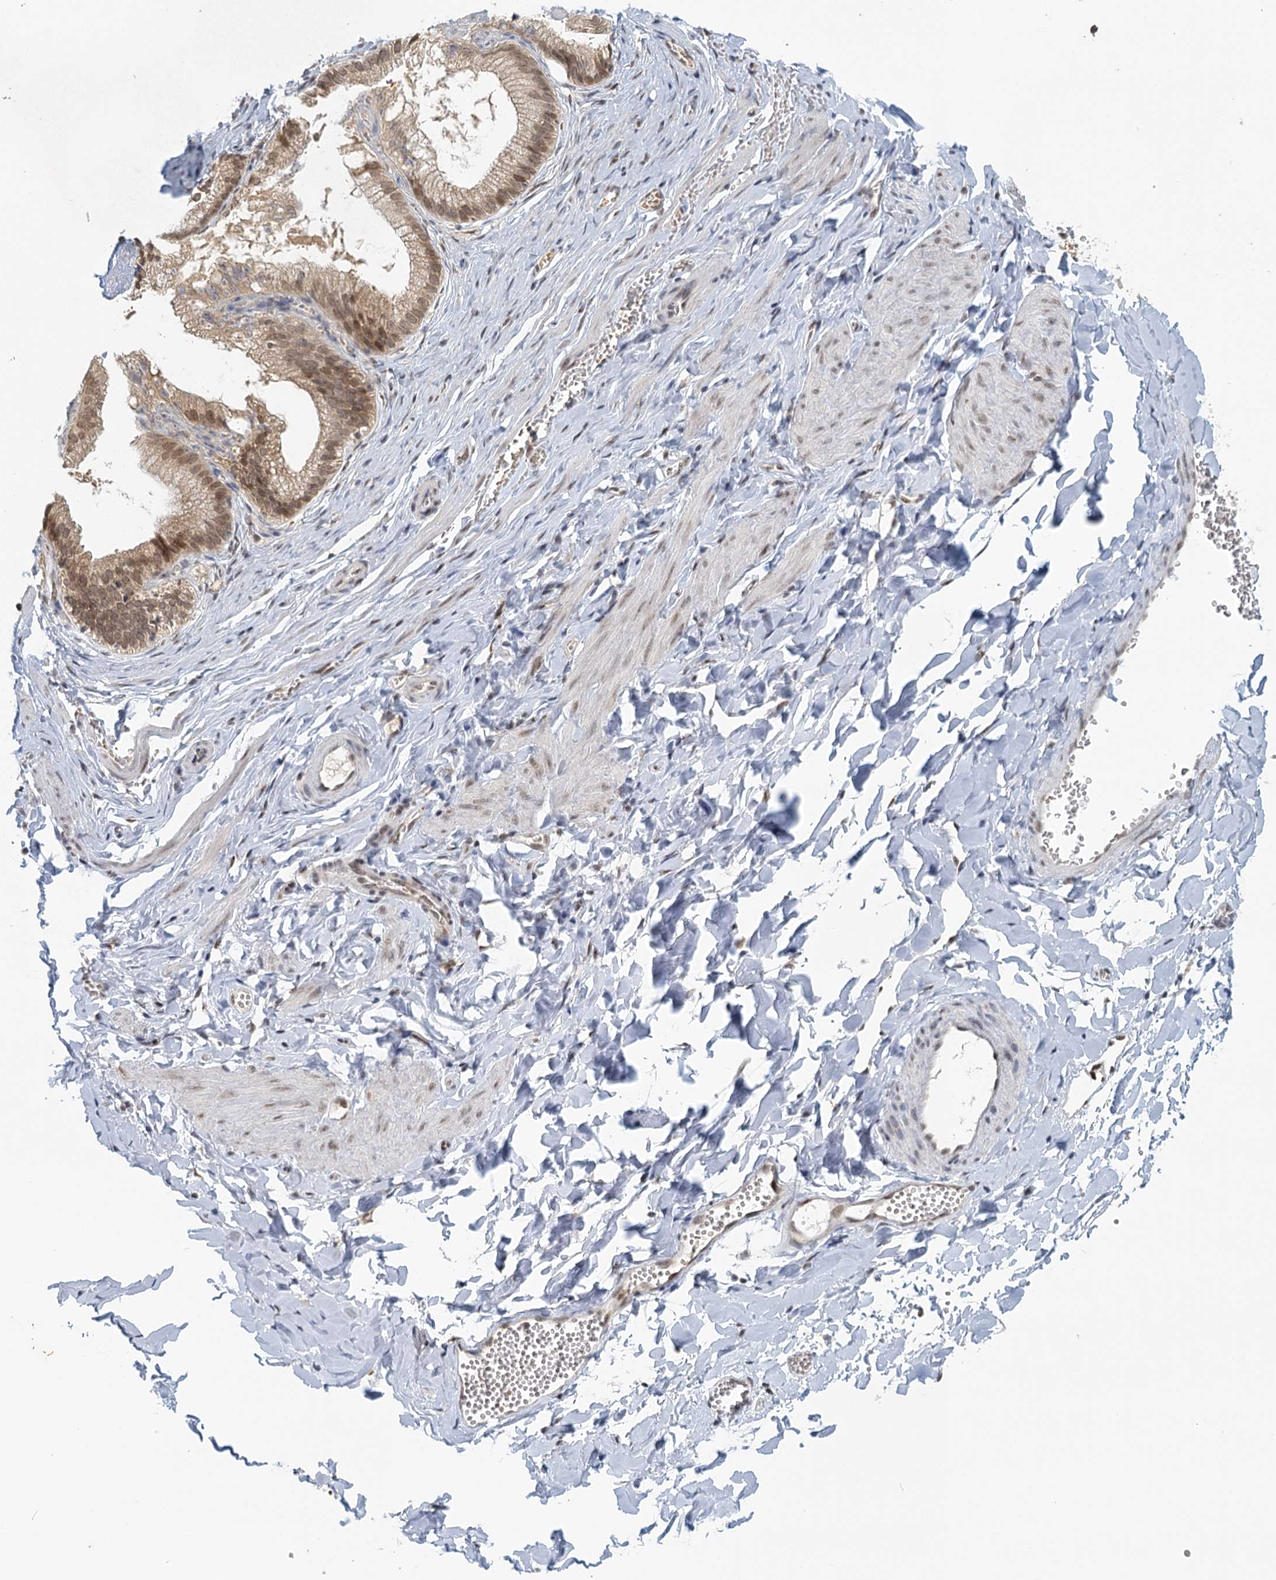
{"staining": {"intensity": "moderate", "quantity": ">75%", "location": "nuclear"}, "tissue": "adipose tissue", "cell_type": "Adipocytes", "image_type": "normal", "snomed": [{"axis": "morphology", "description": "Normal tissue, NOS"}, {"axis": "topography", "description": "Gallbladder"}, {"axis": "topography", "description": "Peripheral nerve tissue"}], "caption": "Approximately >75% of adipocytes in unremarkable adipose tissue show moderate nuclear protein staining as visualized by brown immunohistochemical staining.", "gene": "TREX1", "patient": {"sex": "male", "age": 38}}